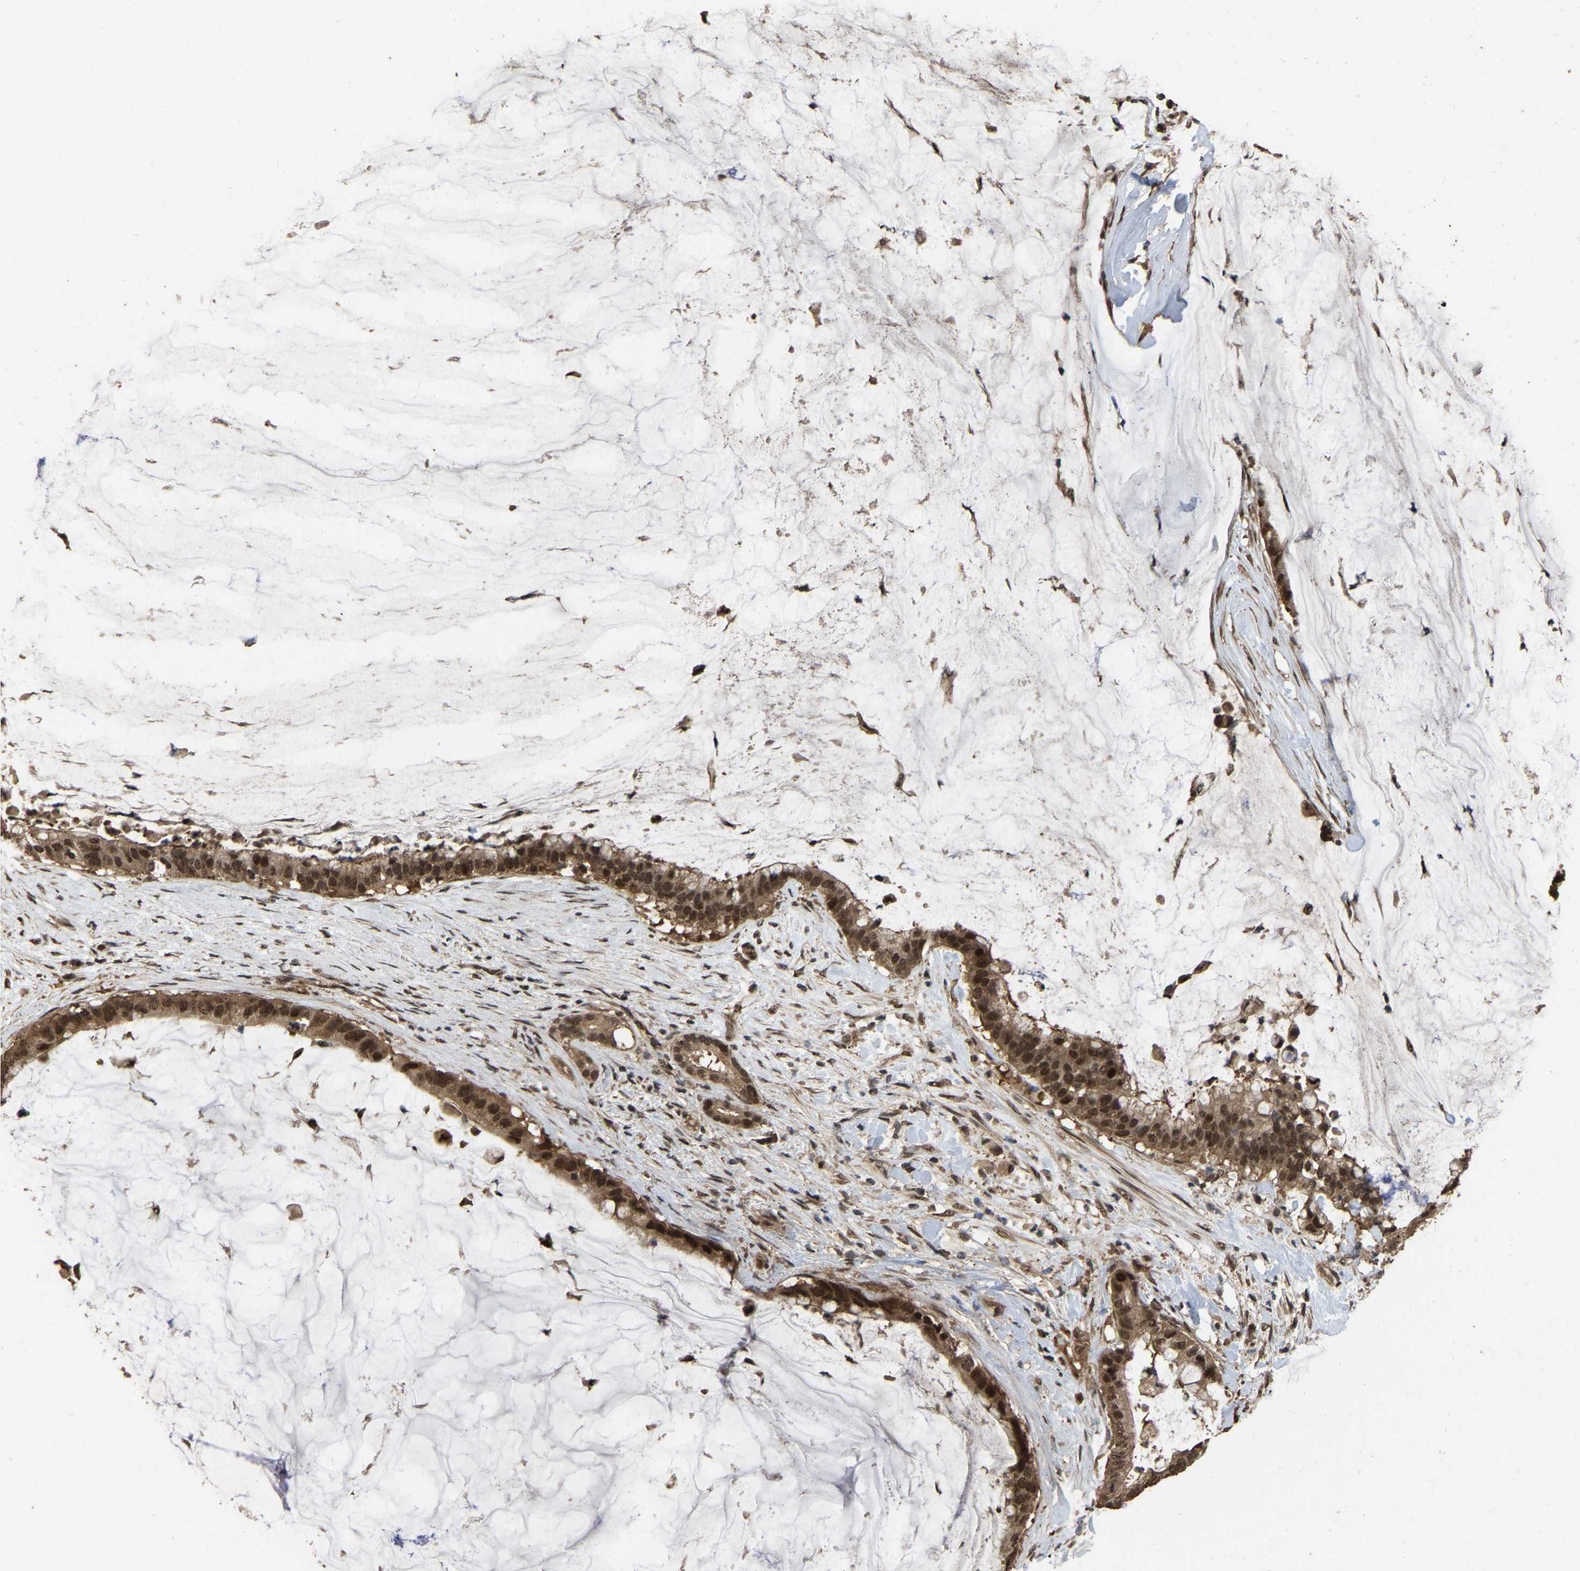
{"staining": {"intensity": "strong", "quantity": ">75%", "location": "cytoplasmic/membranous,nuclear"}, "tissue": "pancreatic cancer", "cell_type": "Tumor cells", "image_type": "cancer", "snomed": [{"axis": "morphology", "description": "Adenocarcinoma, NOS"}, {"axis": "topography", "description": "Pancreas"}], "caption": "Brown immunohistochemical staining in pancreatic cancer demonstrates strong cytoplasmic/membranous and nuclear staining in approximately >75% of tumor cells. The protein is shown in brown color, while the nuclei are stained blue.", "gene": "ARHGAP23", "patient": {"sex": "male", "age": 41}}